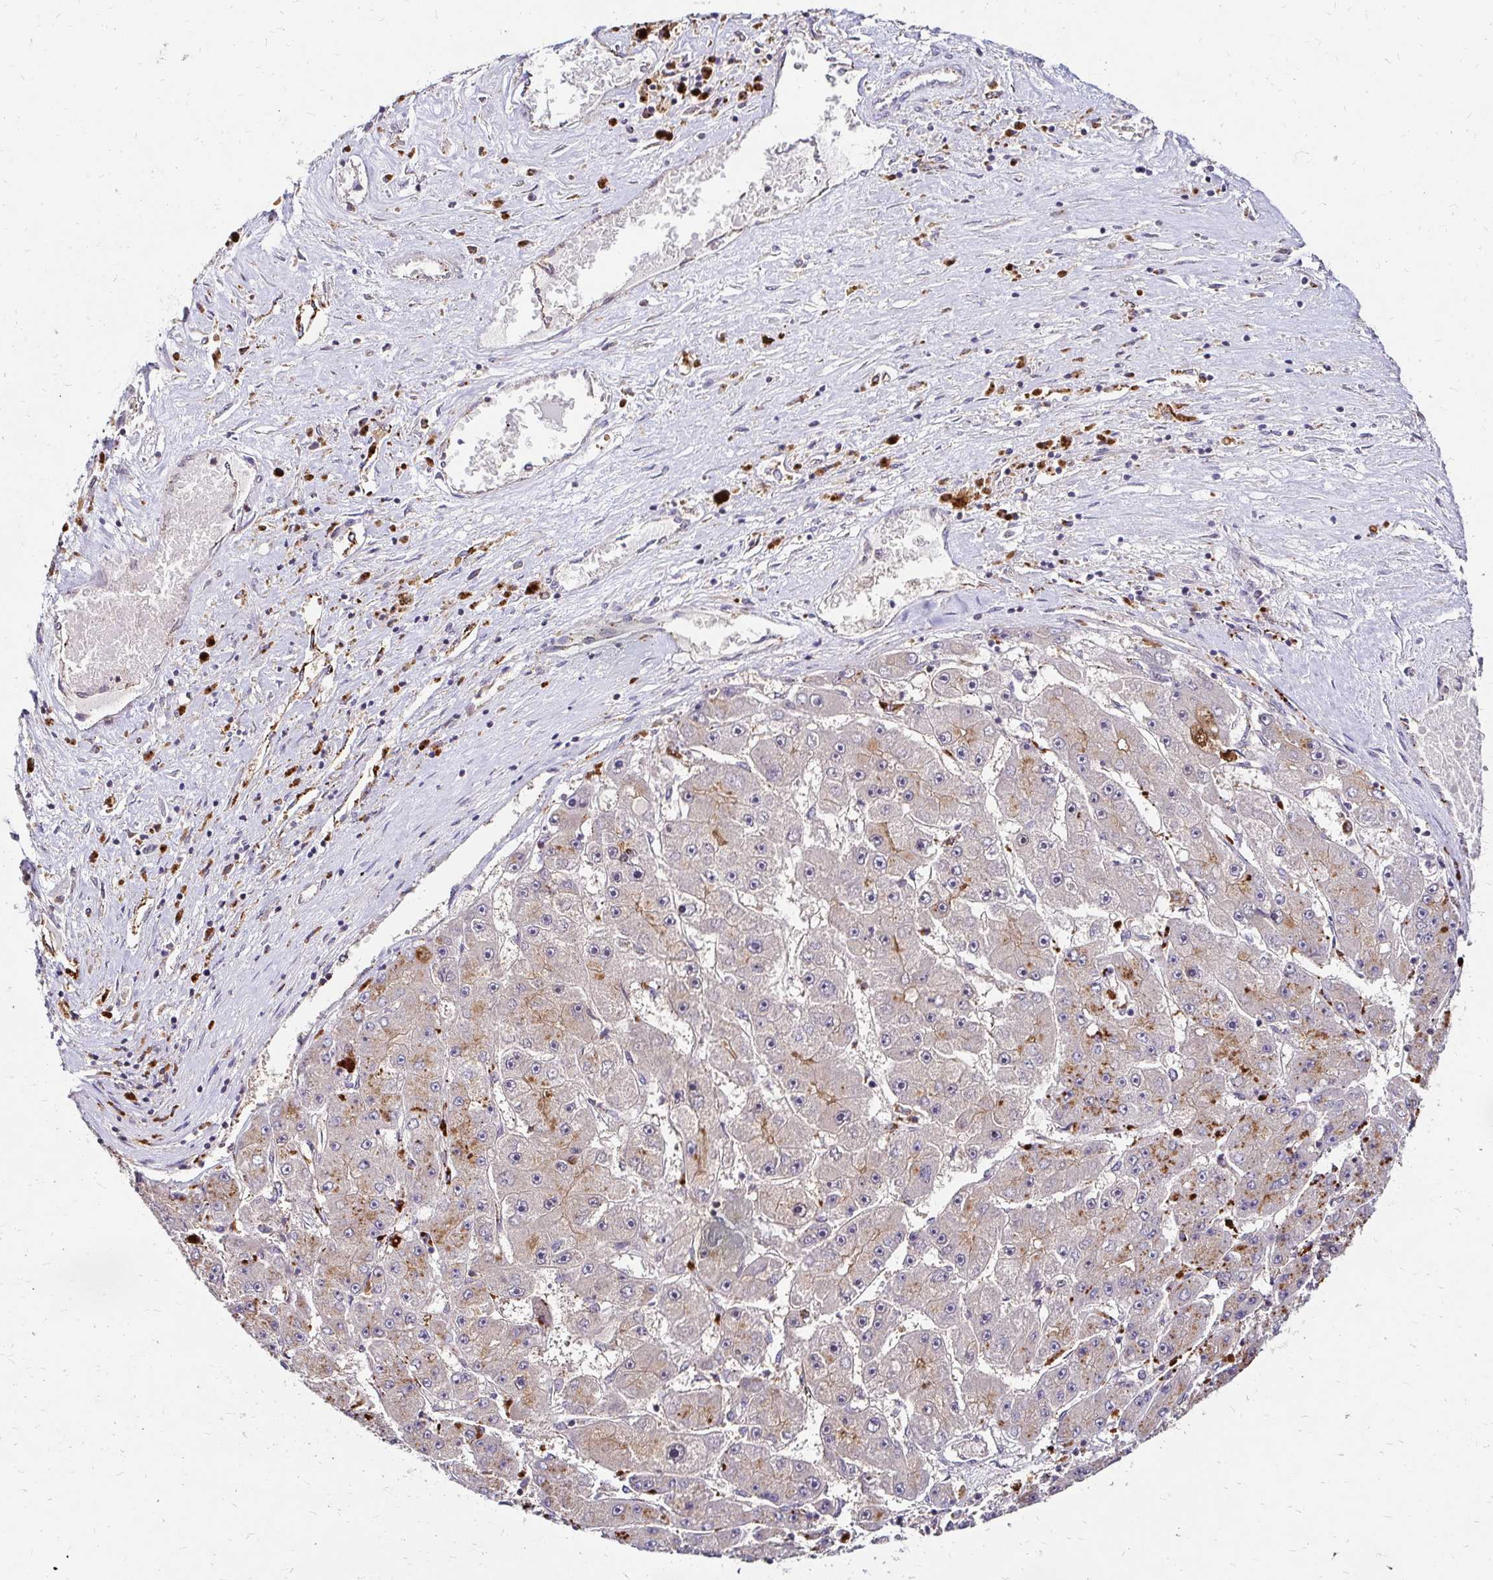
{"staining": {"intensity": "moderate", "quantity": "<25%", "location": "cytoplasmic/membranous"}, "tissue": "liver cancer", "cell_type": "Tumor cells", "image_type": "cancer", "snomed": [{"axis": "morphology", "description": "Carcinoma, Hepatocellular, NOS"}, {"axis": "topography", "description": "Liver"}], "caption": "A low amount of moderate cytoplasmic/membranous staining is seen in approximately <25% of tumor cells in liver cancer tissue.", "gene": "IDUA", "patient": {"sex": "female", "age": 61}}